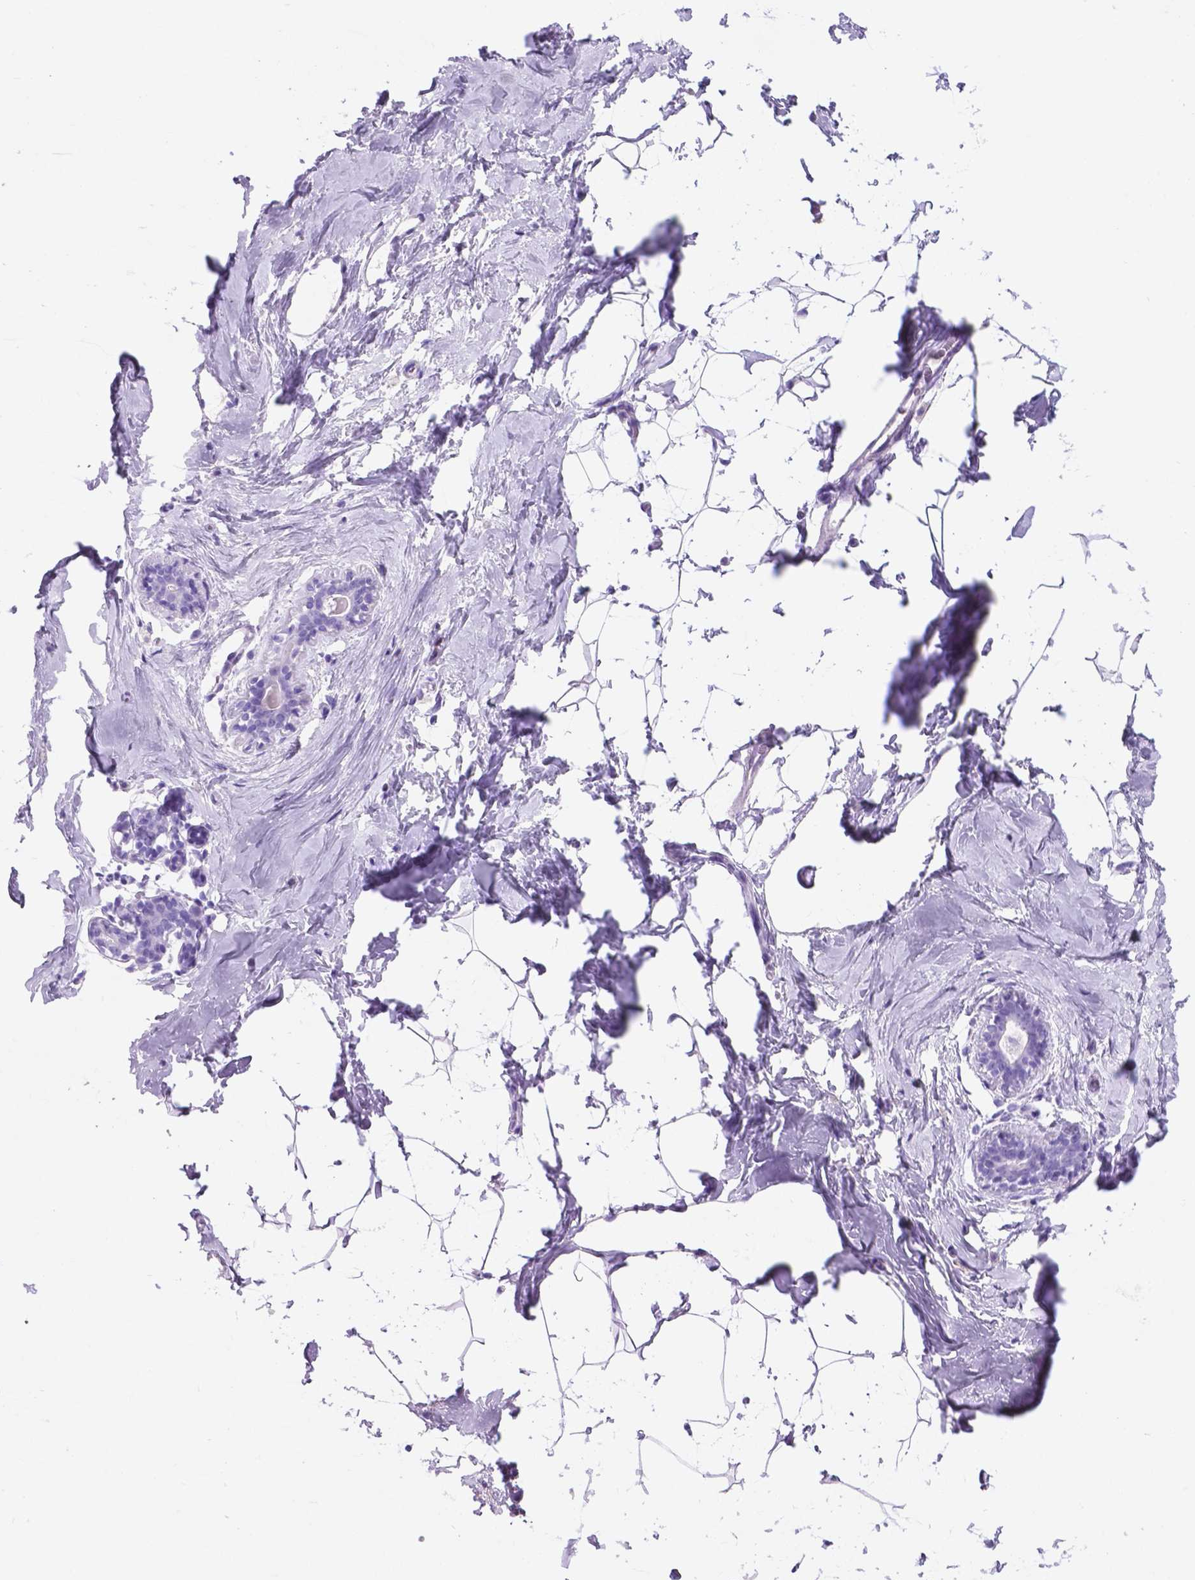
{"staining": {"intensity": "negative", "quantity": "none", "location": "none"}, "tissue": "breast", "cell_type": "Adipocytes", "image_type": "normal", "snomed": [{"axis": "morphology", "description": "Normal tissue, NOS"}, {"axis": "topography", "description": "Breast"}], "caption": "IHC photomicrograph of benign breast: human breast stained with DAB demonstrates no significant protein positivity in adipocytes. The staining was performed using DAB to visualize the protein expression in brown, while the nuclei were stained in blue with hematoxylin (Magnification: 20x).", "gene": "C17orf107", "patient": {"sex": "female", "age": 32}}